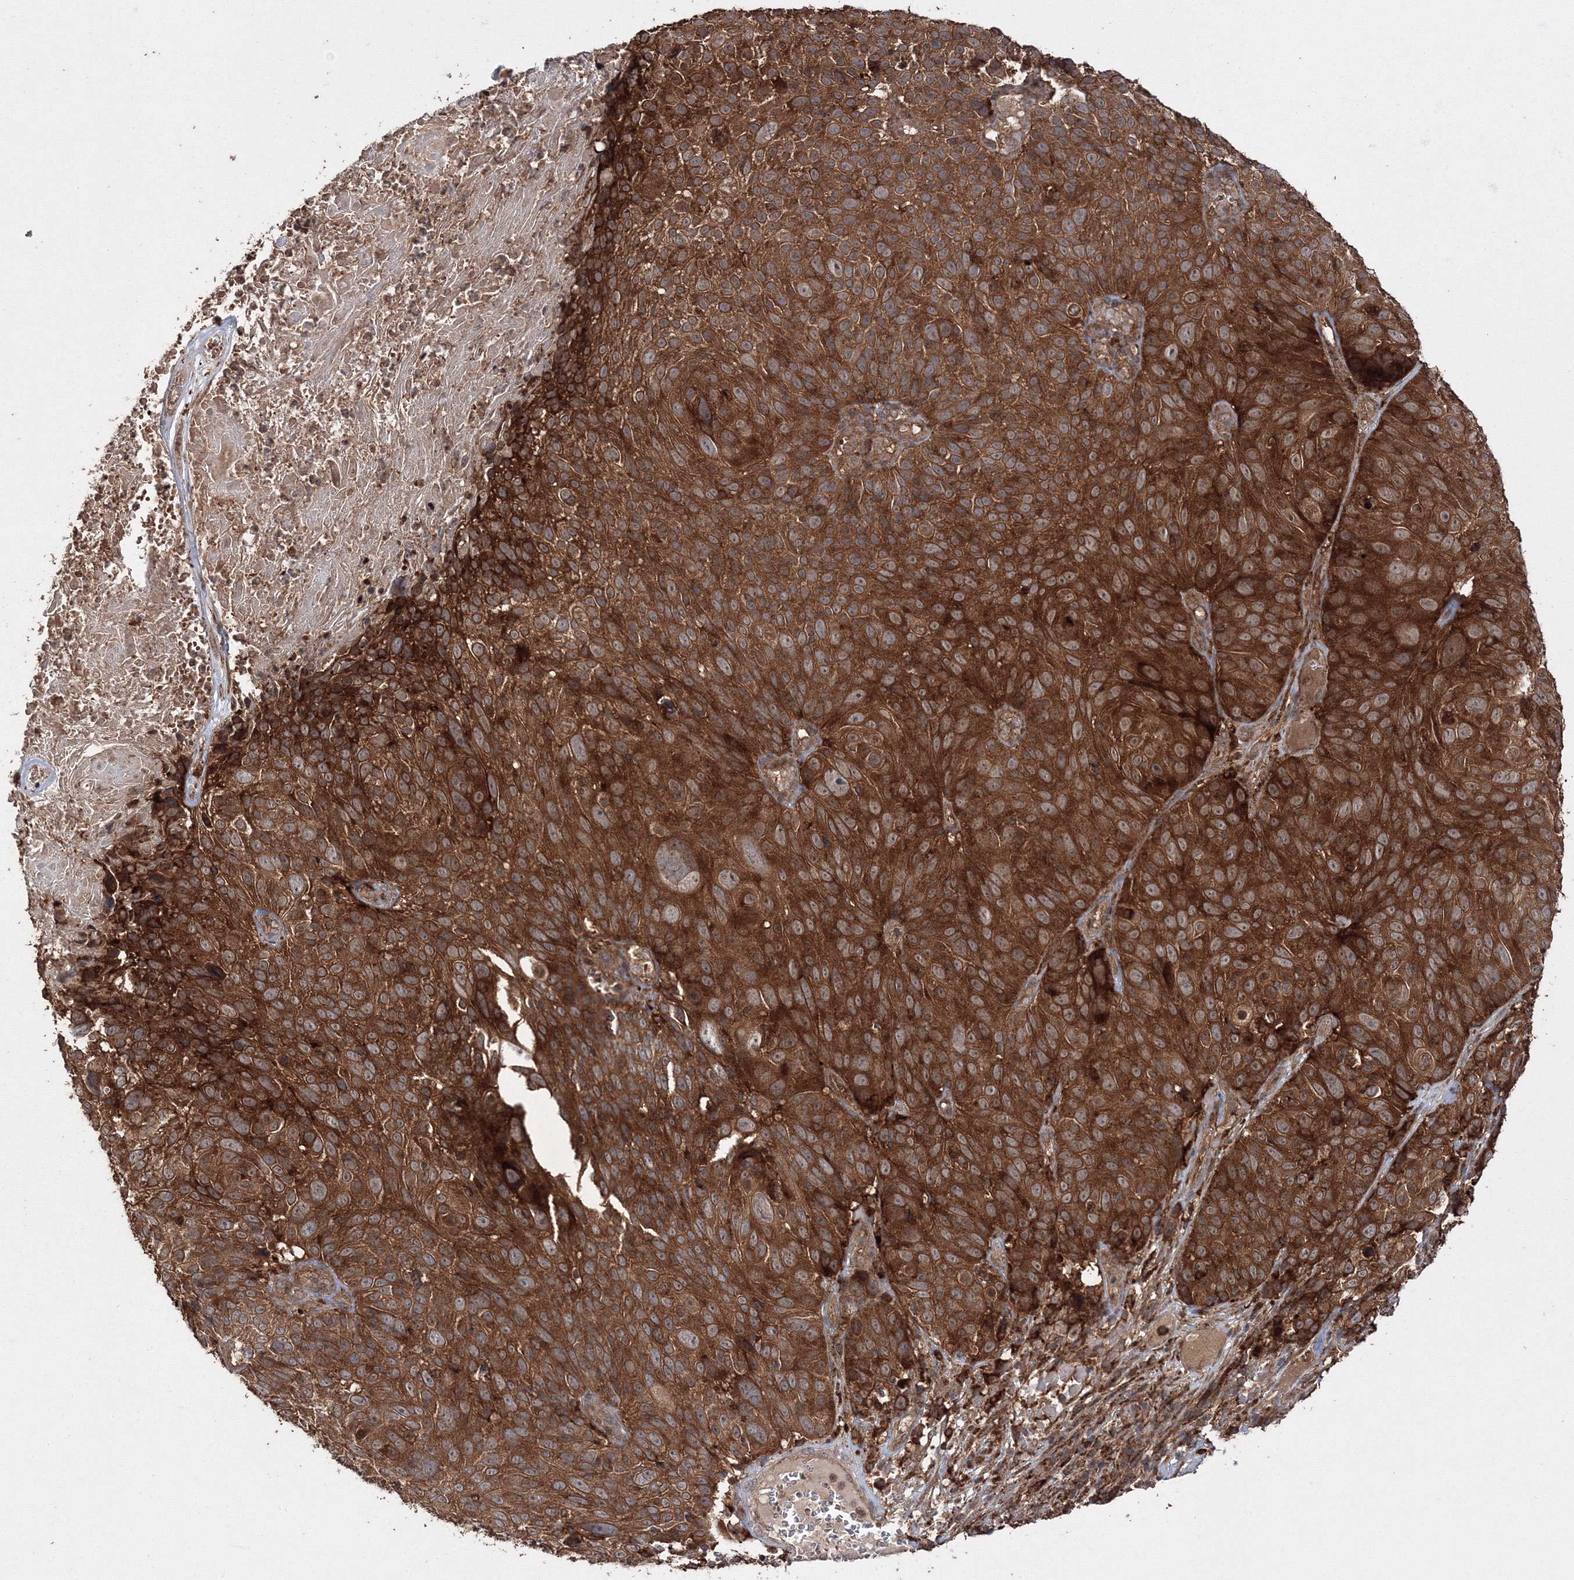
{"staining": {"intensity": "strong", "quantity": ">75%", "location": "cytoplasmic/membranous"}, "tissue": "cervical cancer", "cell_type": "Tumor cells", "image_type": "cancer", "snomed": [{"axis": "morphology", "description": "Squamous cell carcinoma, NOS"}, {"axis": "topography", "description": "Cervix"}], "caption": "Brown immunohistochemical staining in human cervical squamous cell carcinoma displays strong cytoplasmic/membranous positivity in about >75% of tumor cells.", "gene": "DDO", "patient": {"sex": "female", "age": 74}}